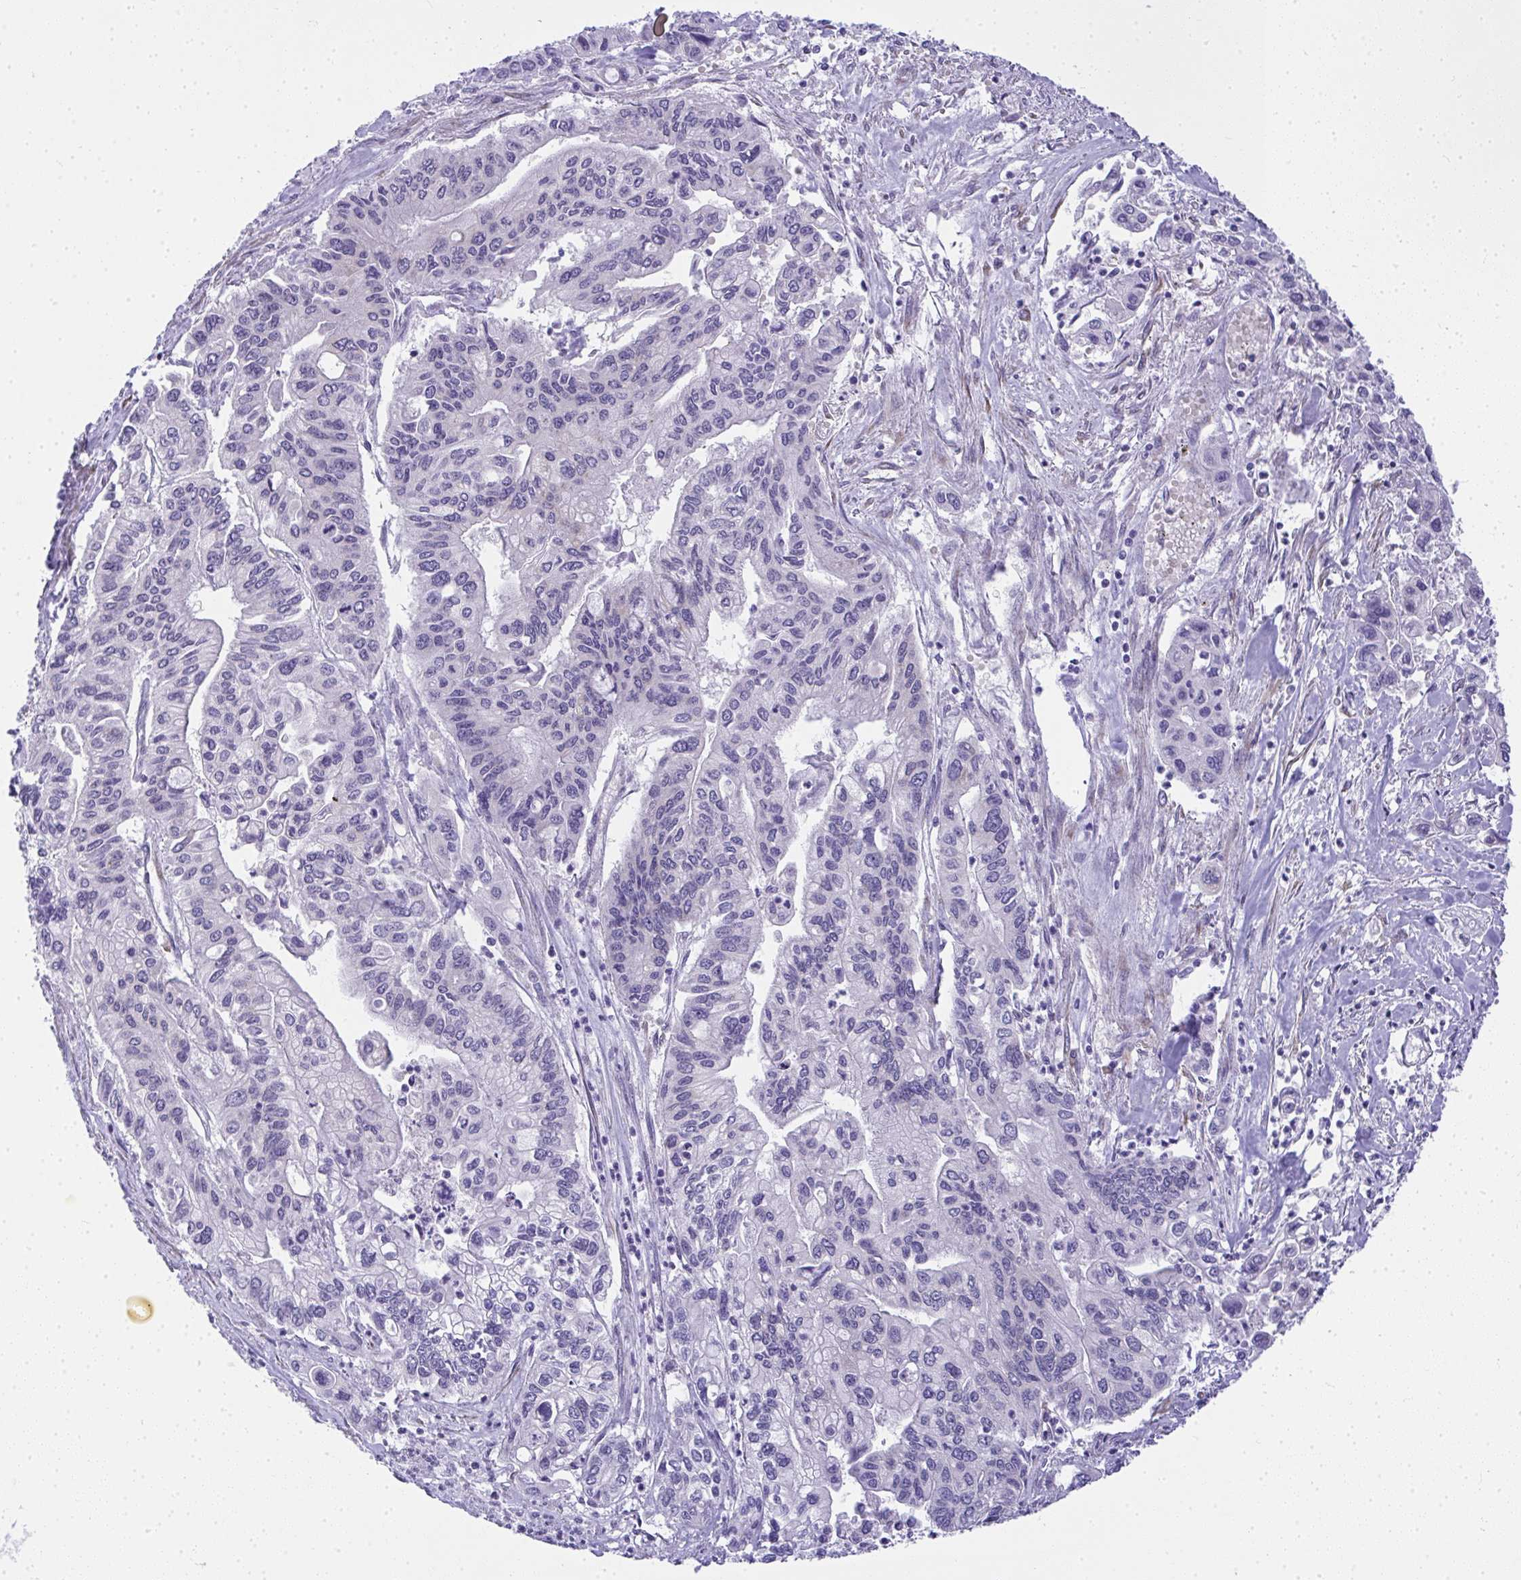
{"staining": {"intensity": "negative", "quantity": "none", "location": "none"}, "tissue": "pancreatic cancer", "cell_type": "Tumor cells", "image_type": "cancer", "snomed": [{"axis": "morphology", "description": "Adenocarcinoma, NOS"}, {"axis": "topography", "description": "Pancreas"}], "caption": "A micrograph of human pancreatic cancer (adenocarcinoma) is negative for staining in tumor cells. Brightfield microscopy of immunohistochemistry (IHC) stained with DAB (brown) and hematoxylin (blue), captured at high magnification.", "gene": "ADRA2C", "patient": {"sex": "male", "age": 62}}